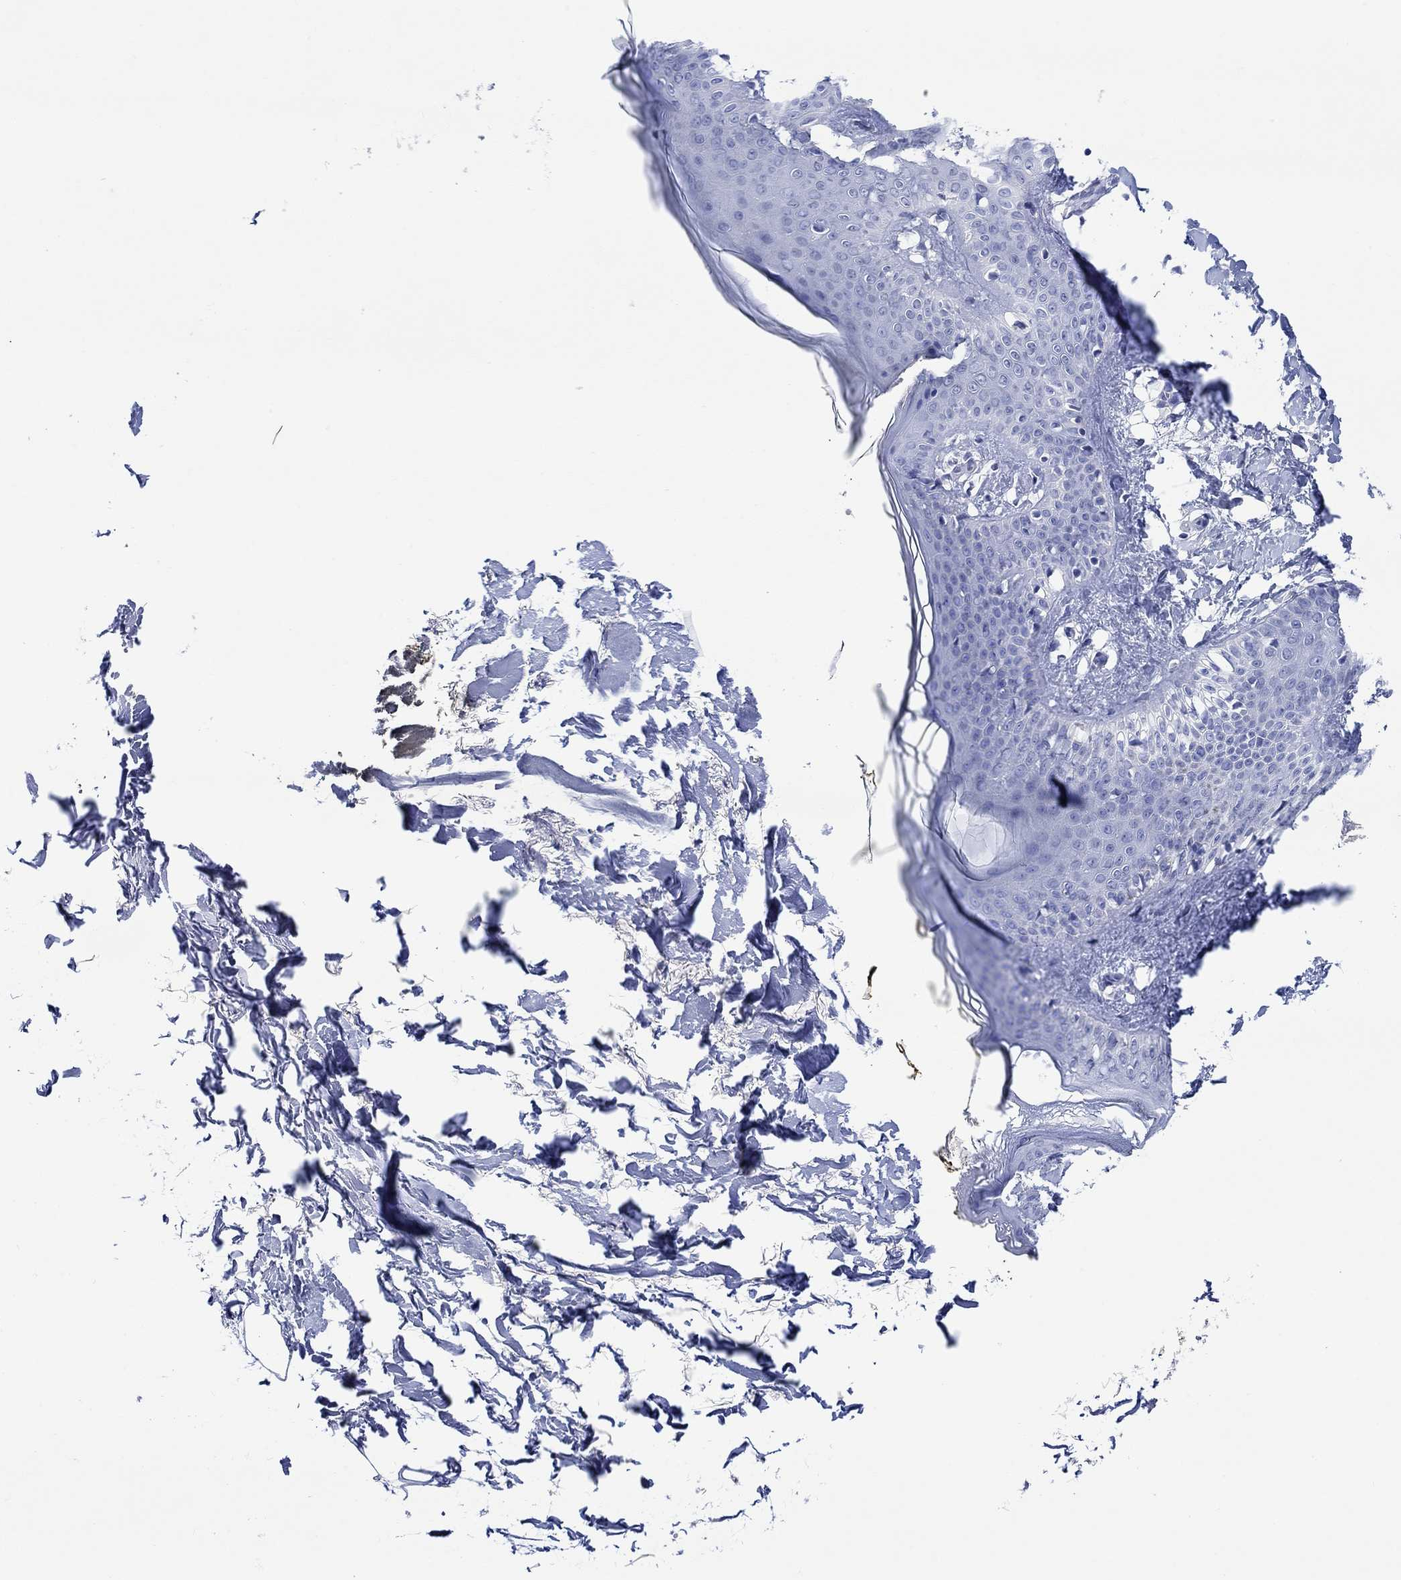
{"staining": {"intensity": "negative", "quantity": "none", "location": "none"}, "tissue": "skin", "cell_type": "Fibroblasts", "image_type": "normal", "snomed": [{"axis": "morphology", "description": "Normal tissue, NOS"}, {"axis": "topography", "description": "Skin"}], "caption": "High power microscopy photomicrograph of an immunohistochemistry (IHC) histopathology image of normal skin, revealing no significant positivity in fibroblasts.", "gene": "P2RY6", "patient": {"sex": "female", "age": 34}}